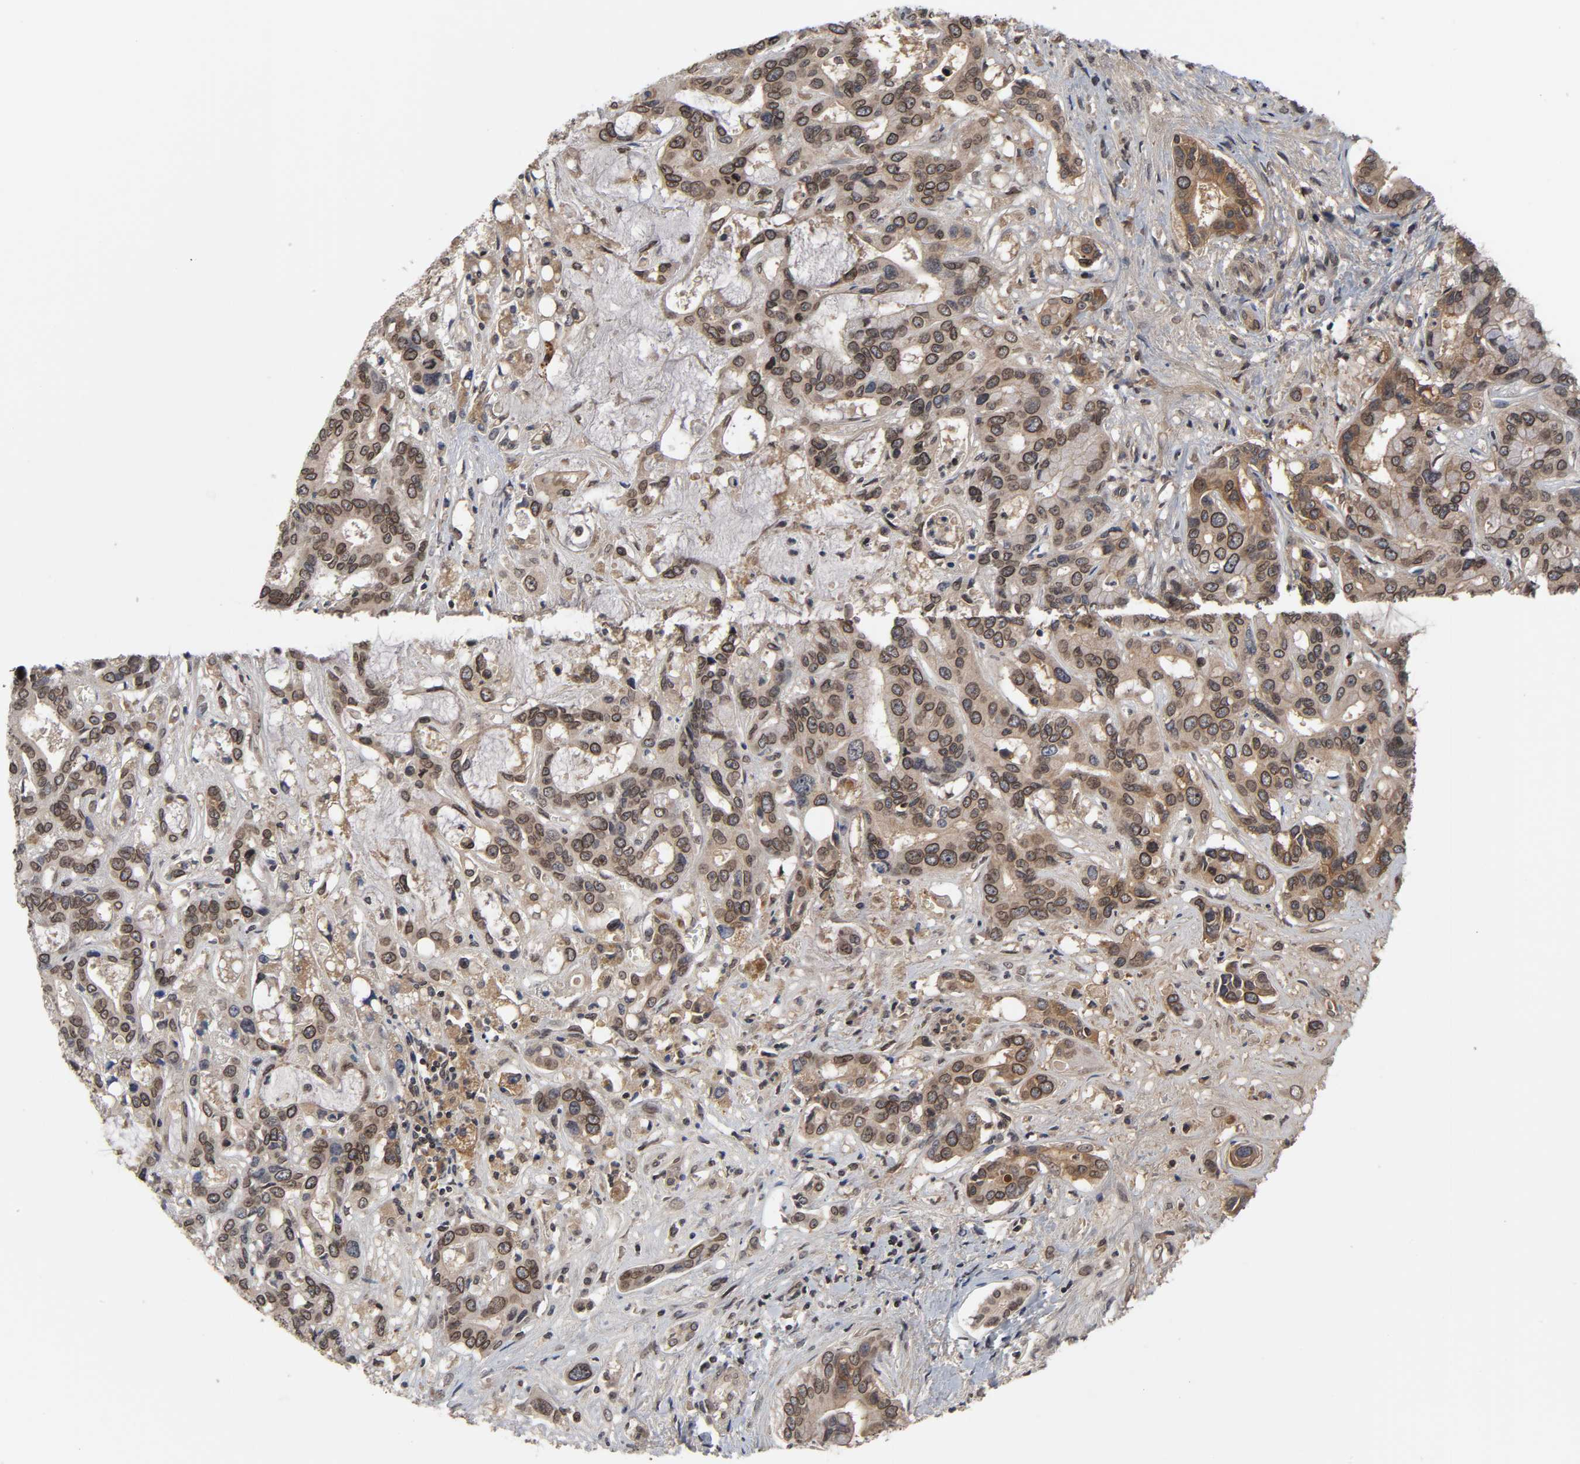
{"staining": {"intensity": "strong", "quantity": ">75%", "location": "cytoplasmic/membranous,nuclear"}, "tissue": "liver cancer", "cell_type": "Tumor cells", "image_type": "cancer", "snomed": [{"axis": "morphology", "description": "Cholangiocarcinoma"}, {"axis": "topography", "description": "Liver"}], "caption": "Immunohistochemistry image of neoplastic tissue: human cholangiocarcinoma (liver) stained using IHC shows high levels of strong protein expression localized specifically in the cytoplasmic/membranous and nuclear of tumor cells, appearing as a cytoplasmic/membranous and nuclear brown color.", "gene": "CPN2", "patient": {"sex": "female", "age": 65}}